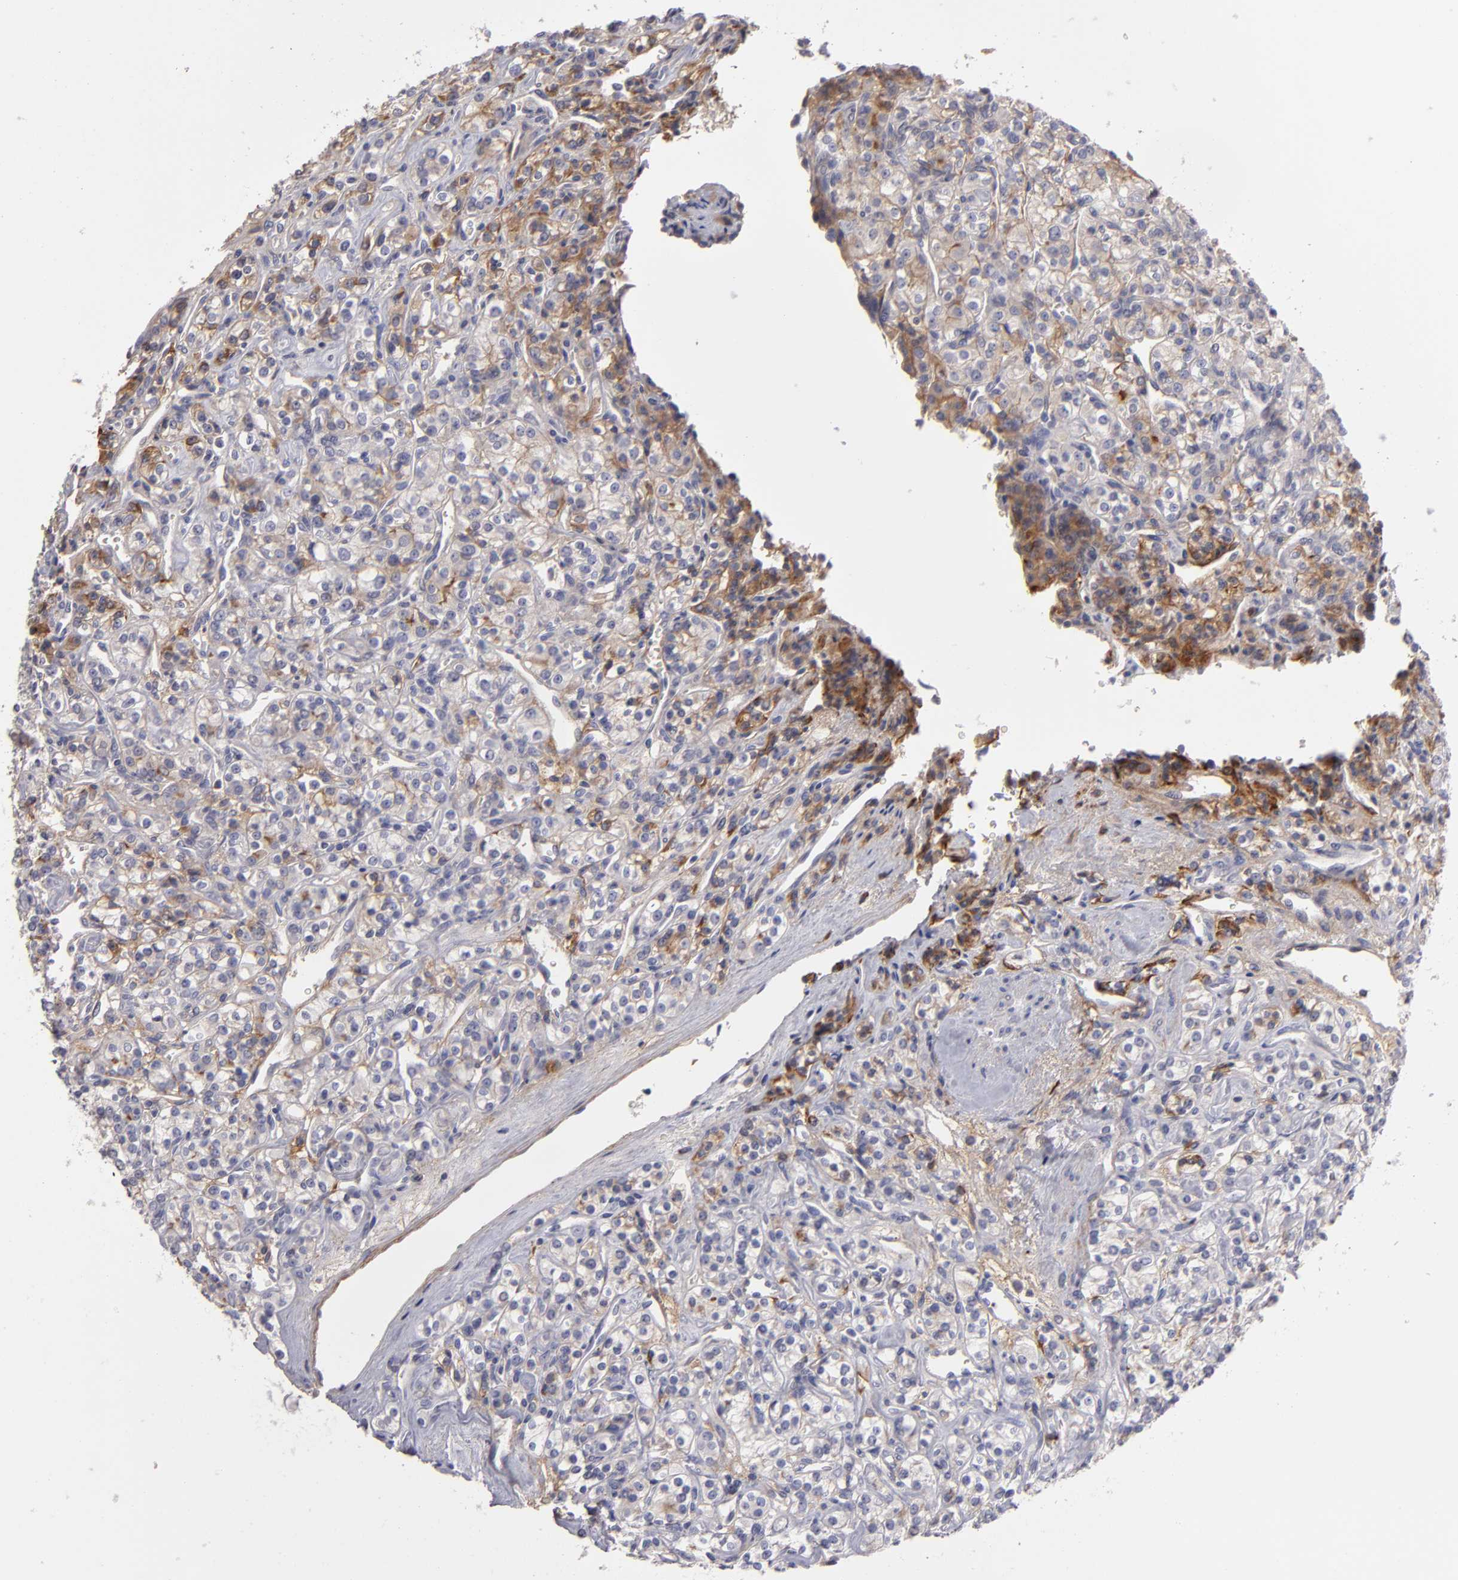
{"staining": {"intensity": "negative", "quantity": "none", "location": "none"}, "tissue": "renal cancer", "cell_type": "Tumor cells", "image_type": "cancer", "snomed": [{"axis": "morphology", "description": "Adenocarcinoma, NOS"}, {"axis": "topography", "description": "Kidney"}], "caption": "High magnification brightfield microscopy of adenocarcinoma (renal) stained with DAB (3,3'-diaminobenzidine) (brown) and counterstained with hematoxylin (blue): tumor cells show no significant staining.", "gene": "FBLN1", "patient": {"sex": "male", "age": 77}}